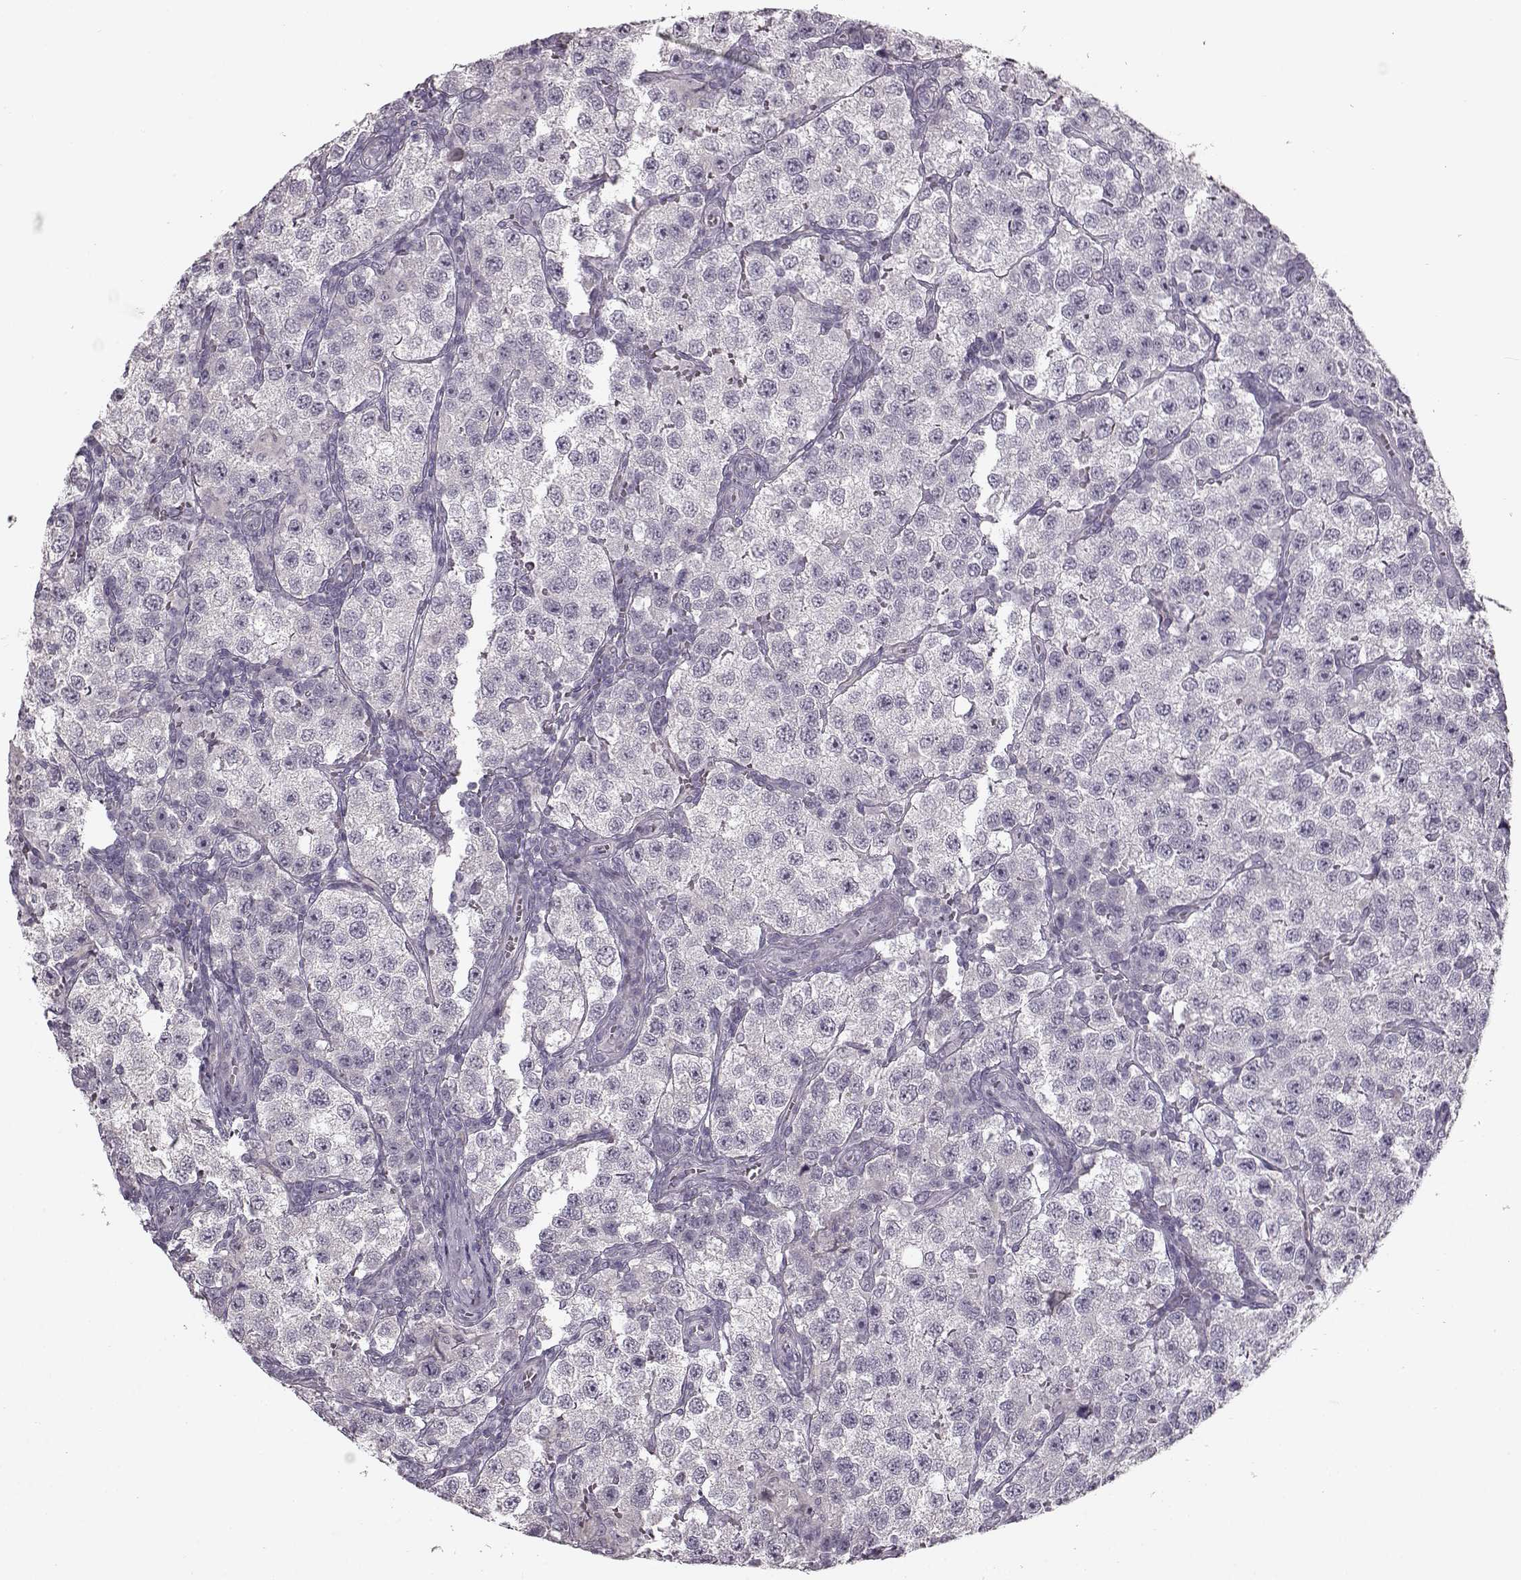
{"staining": {"intensity": "negative", "quantity": "none", "location": "none"}, "tissue": "testis cancer", "cell_type": "Tumor cells", "image_type": "cancer", "snomed": [{"axis": "morphology", "description": "Seminoma, NOS"}, {"axis": "topography", "description": "Testis"}], "caption": "This is an immunohistochemistry (IHC) histopathology image of seminoma (testis). There is no staining in tumor cells.", "gene": "MAP6D1", "patient": {"sex": "male", "age": 37}}